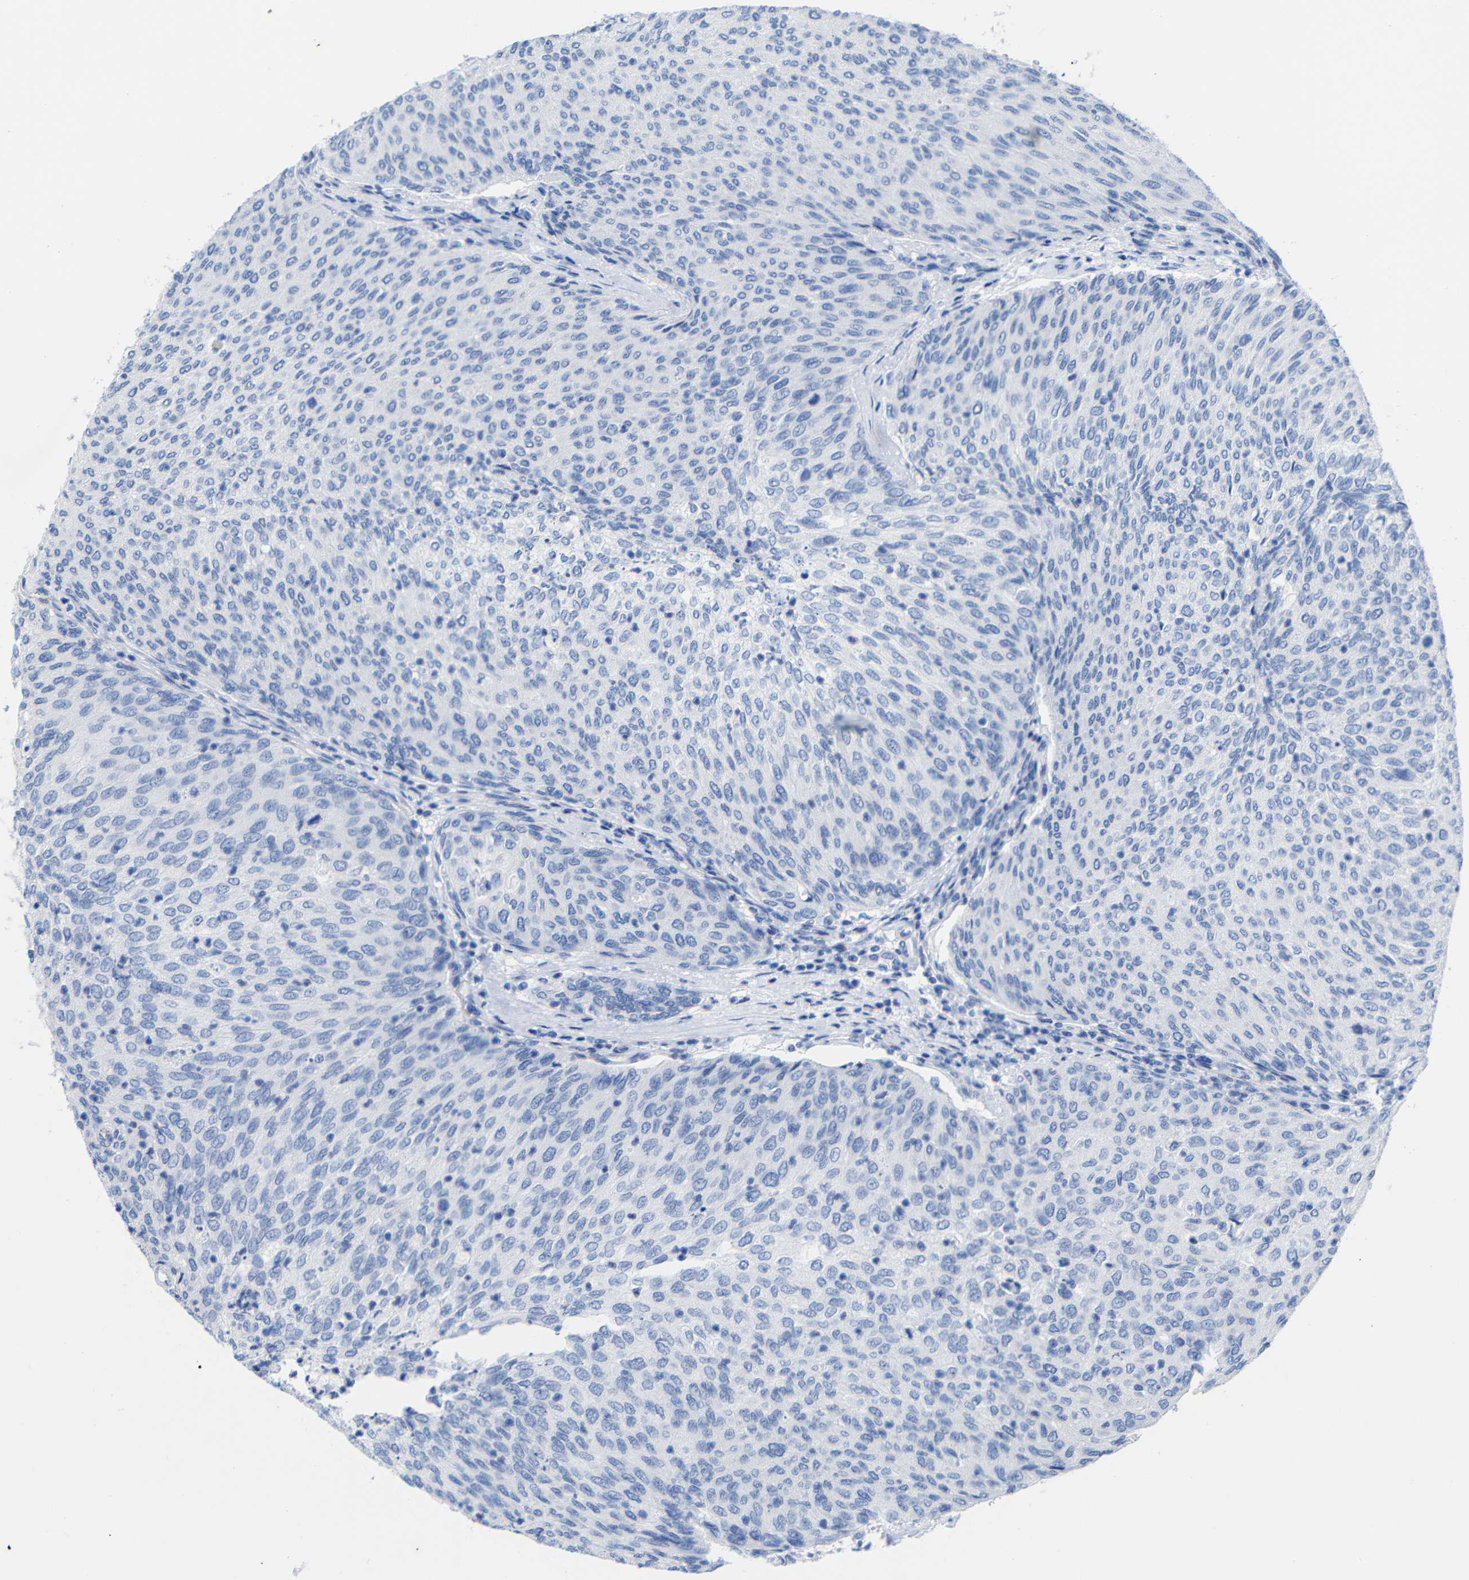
{"staining": {"intensity": "negative", "quantity": "none", "location": "none"}, "tissue": "urothelial cancer", "cell_type": "Tumor cells", "image_type": "cancer", "snomed": [{"axis": "morphology", "description": "Urothelial carcinoma, Low grade"}, {"axis": "topography", "description": "Urinary bladder"}], "caption": "DAB immunohistochemical staining of urothelial cancer reveals no significant staining in tumor cells.", "gene": "CGNL1", "patient": {"sex": "female", "age": 79}}